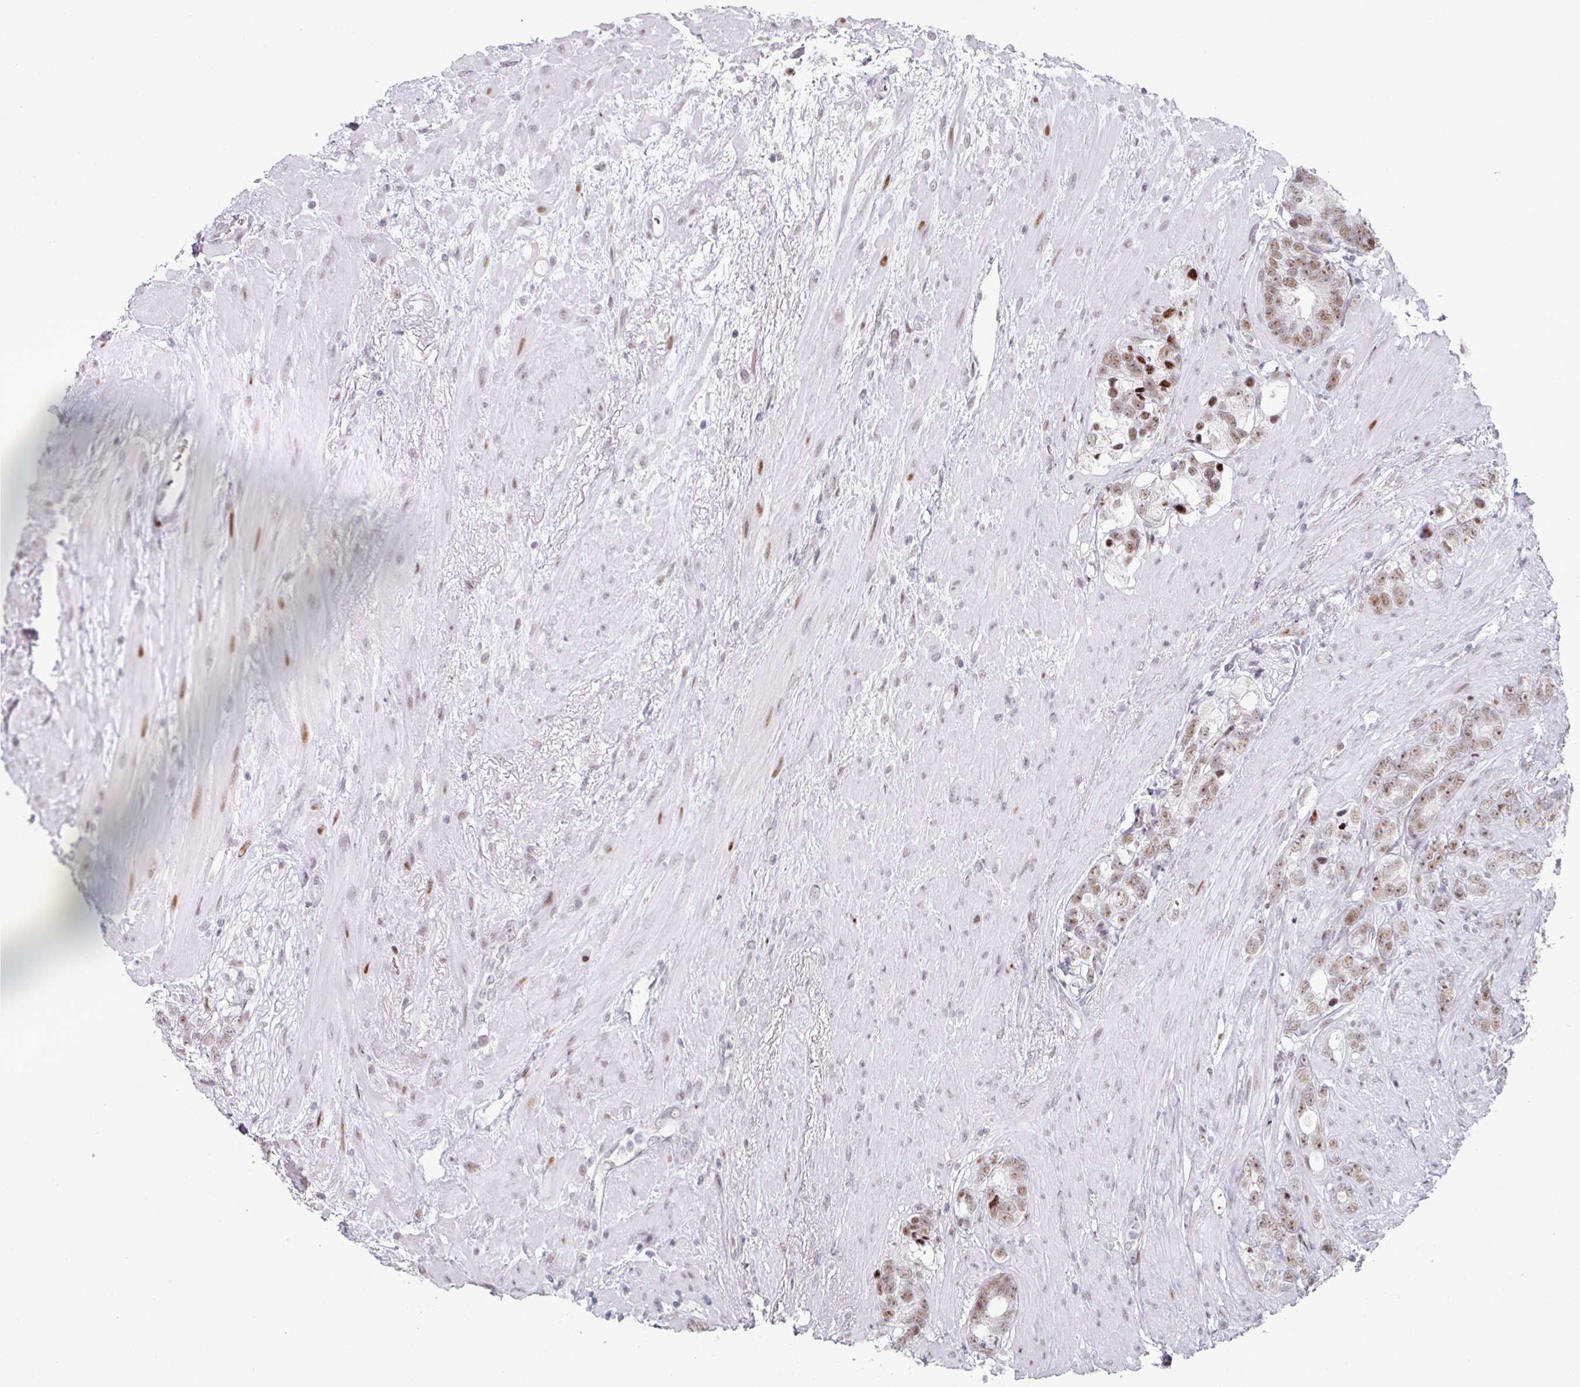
{"staining": {"intensity": "moderate", "quantity": ">75%", "location": "nuclear"}, "tissue": "prostate cancer", "cell_type": "Tumor cells", "image_type": "cancer", "snomed": [{"axis": "morphology", "description": "Adenocarcinoma, High grade"}, {"axis": "topography", "description": "Prostate"}], "caption": "A high-resolution micrograph shows IHC staining of prostate cancer, which exhibits moderate nuclear expression in approximately >75% of tumor cells. The protein of interest is stained brown, and the nuclei are stained in blue (DAB (3,3'-diaminobenzidine) IHC with brightfield microscopy, high magnification).", "gene": "SF3B5", "patient": {"sex": "male", "age": 74}}